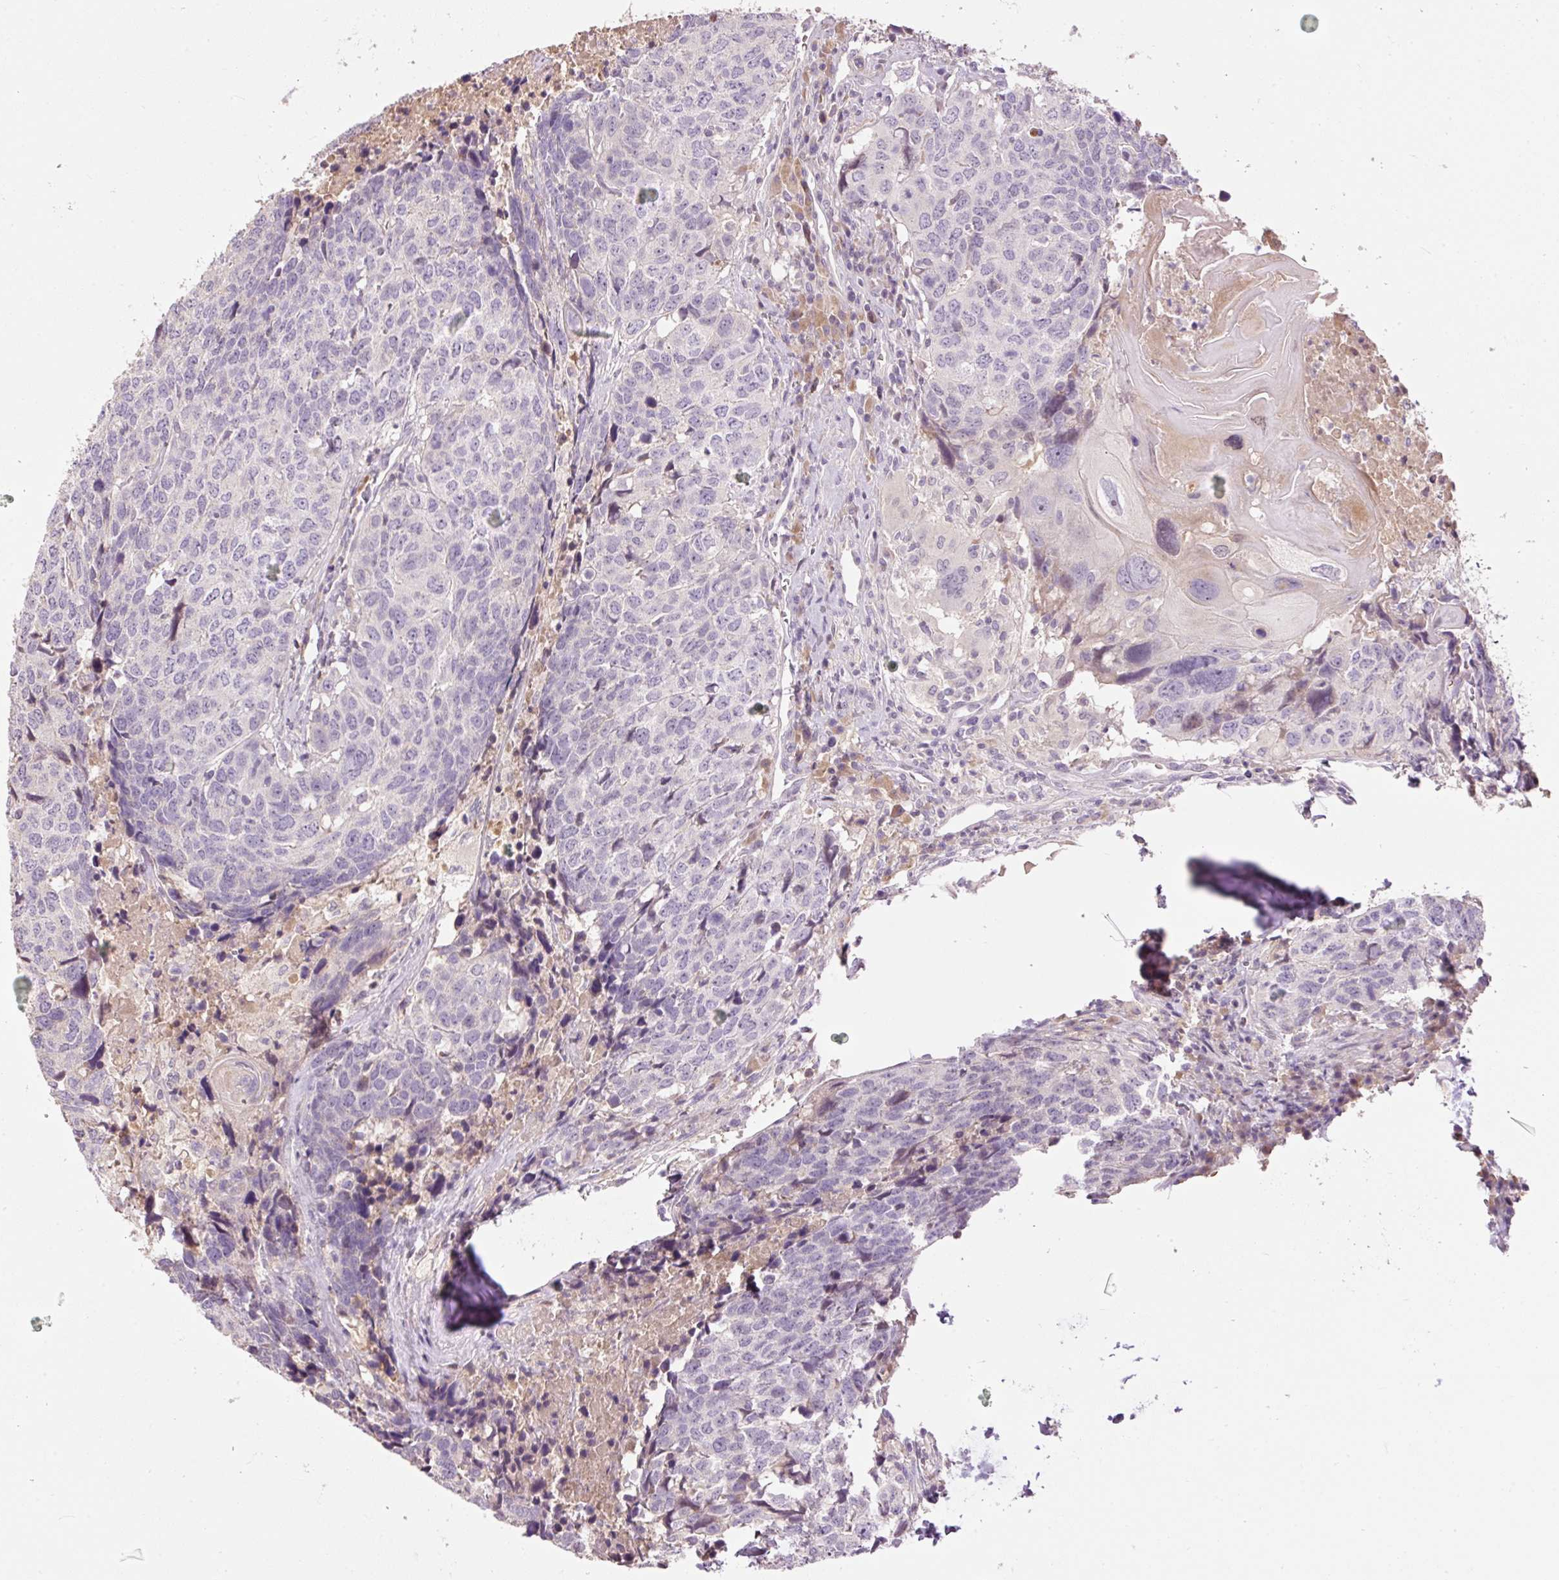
{"staining": {"intensity": "negative", "quantity": "none", "location": "none"}, "tissue": "head and neck cancer", "cell_type": "Tumor cells", "image_type": "cancer", "snomed": [{"axis": "morphology", "description": "Normal tissue, NOS"}, {"axis": "morphology", "description": "Squamous cell carcinoma, NOS"}, {"axis": "topography", "description": "Skeletal muscle"}, {"axis": "topography", "description": "Vascular tissue"}, {"axis": "topography", "description": "Peripheral nerve tissue"}, {"axis": "topography", "description": "Head-Neck"}], "caption": "This is an immunohistochemistry (IHC) micrograph of human head and neck cancer (squamous cell carcinoma). There is no staining in tumor cells.", "gene": "CMTM8", "patient": {"sex": "male", "age": 66}}